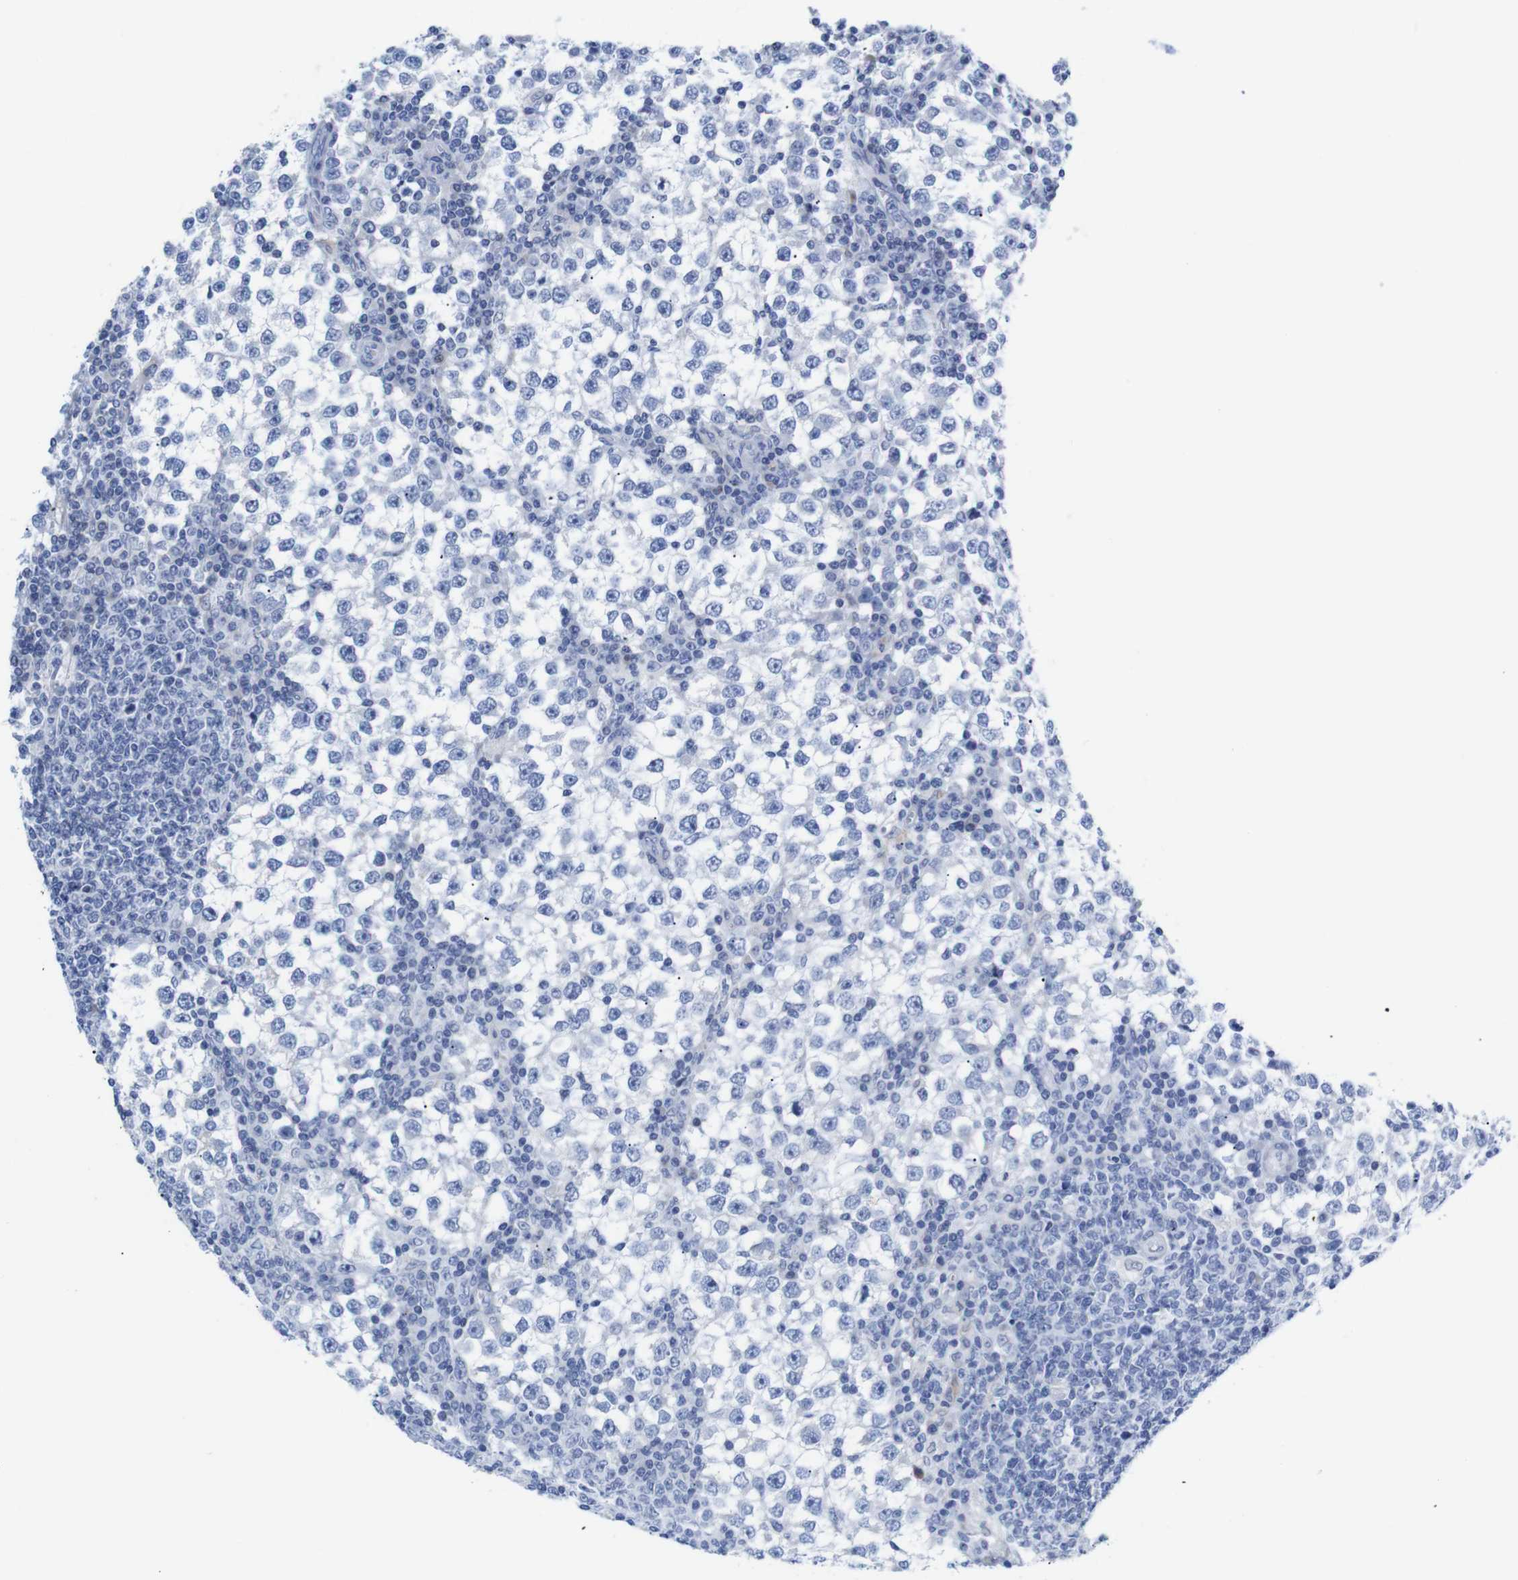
{"staining": {"intensity": "negative", "quantity": "none", "location": "none"}, "tissue": "testis cancer", "cell_type": "Tumor cells", "image_type": "cancer", "snomed": [{"axis": "morphology", "description": "Seminoma, NOS"}, {"axis": "topography", "description": "Testis"}], "caption": "Micrograph shows no significant protein expression in tumor cells of testis cancer (seminoma).", "gene": "LRRC55", "patient": {"sex": "male", "age": 65}}